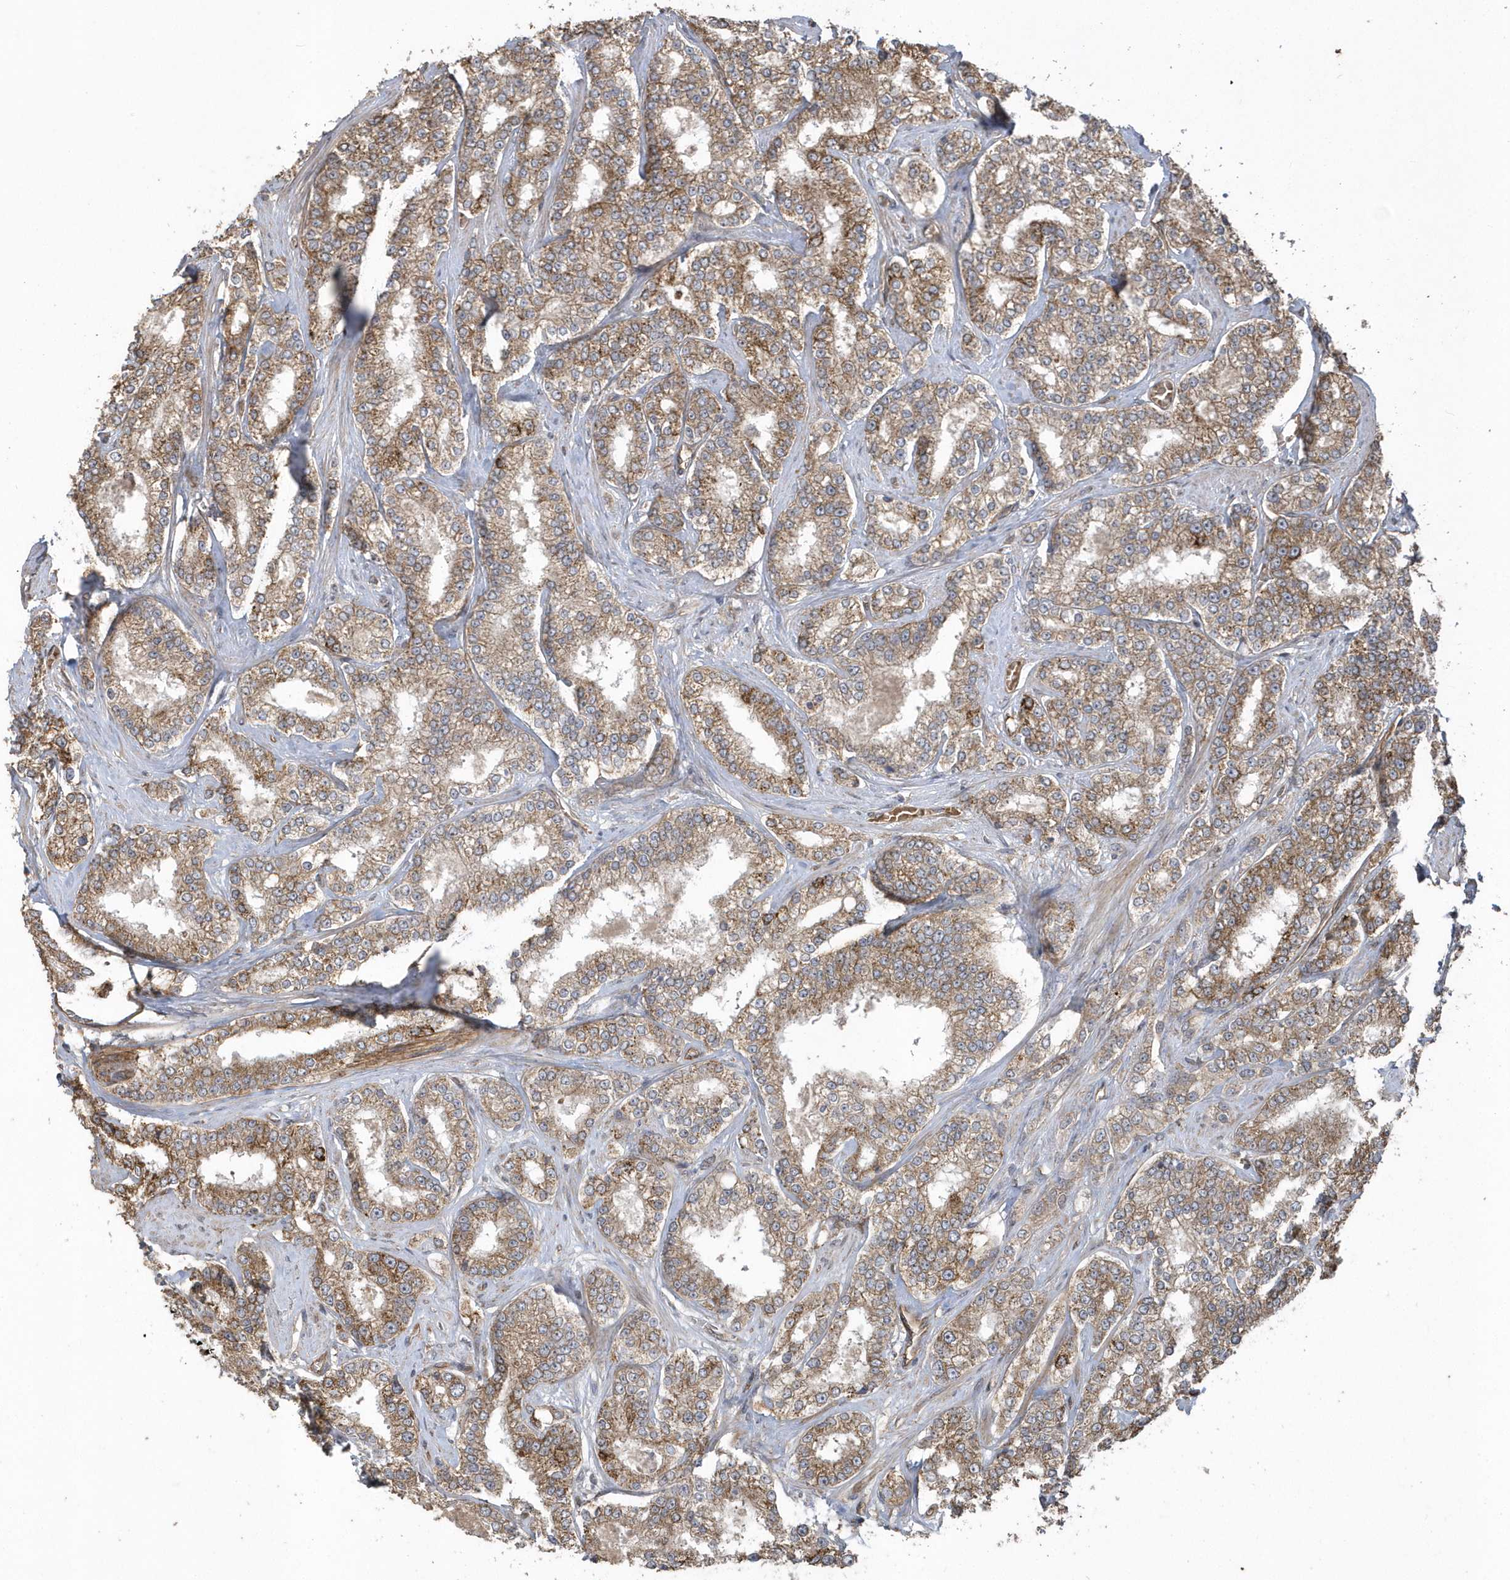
{"staining": {"intensity": "moderate", "quantity": ">75%", "location": "cytoplasmic/membranous"}, "tissue": "prostate cancer", "cell_type": "Tumor cells", "image_type": "cancer", "snomed": [{"axis": "morphology", "description": "Normal tissue, NOS"}, {"axis": "morphology", "description": "Adenocarcinoma, High grade"}, {"axis": "topography", "description": "Prostate"}], "caption": "Immunohistochemistry (DAB (3,3'-diaminobenzidine)) staining of high-grade adenocarcinoma (prostate) exhibits moderate cytoplasmic/membranous protein positivity in about >75% of tumor cells.", "gene": "HERPUD1", "patient": {"sex": "male", "age": 83}}